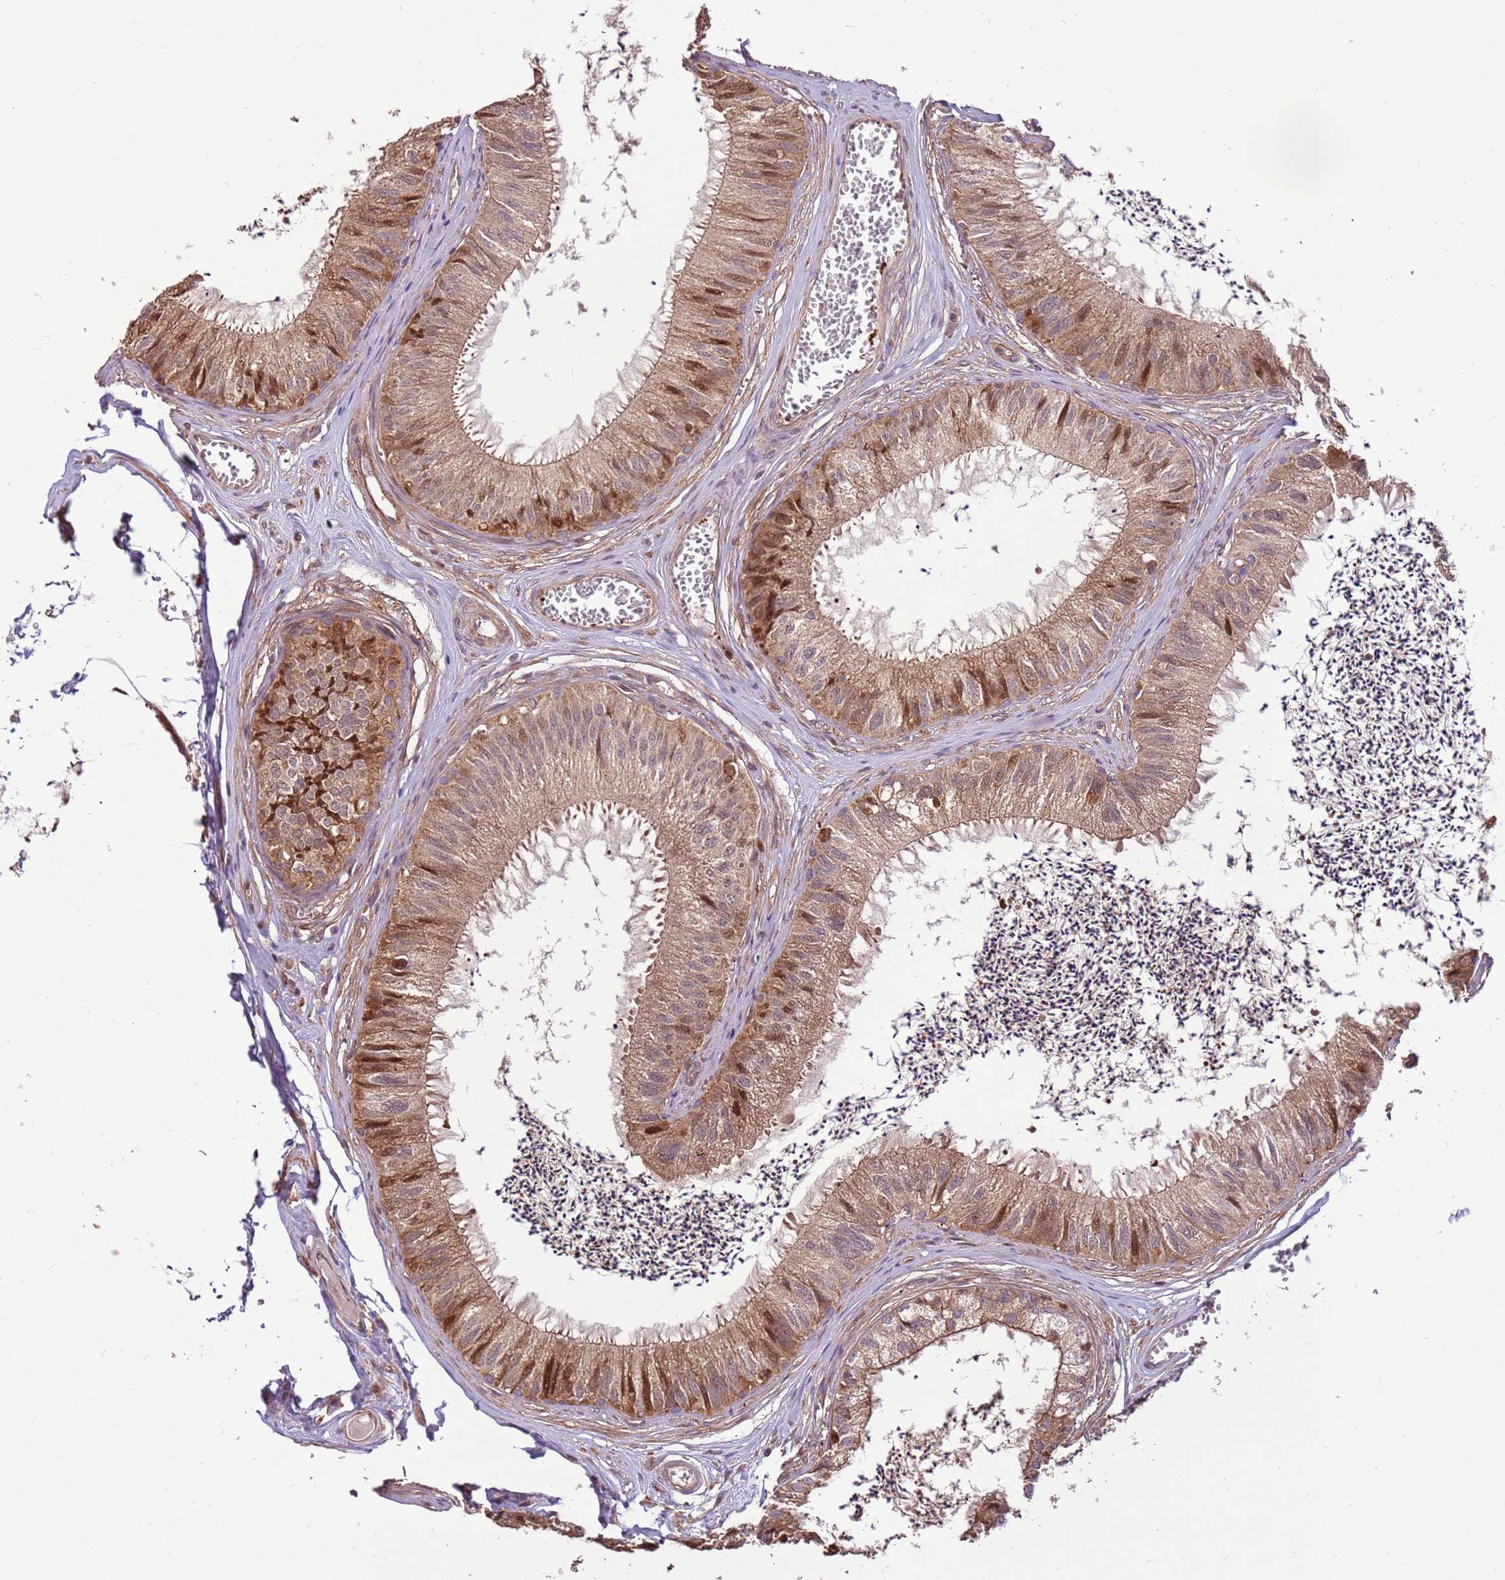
{"staining": {"intensity": "moderate", "quantity": ">75%", "location": "cytoplasmic/membranous,nuclear"}, "tissue": "epididymis", "cell_type": "Glandular cells", "image_type": "normal", "snomed": [{"axis": "morphology", "description": "Normal tissue, NOS"}, {"axis": "topography", "description": "Epididymis"}], "caption": "Epididymis stained with immunohistochemistry (IHC) reveals moderate cytoplasmic/membranous,nuclear staining in approximately >75% of glandular cells. The staining was performed using DAB, with brown indicating positive protein expression. Nuclei are stained blue with hematoxylin.", "gene": "CCDC112", "patient": {"sex": "male", "age": 79}}